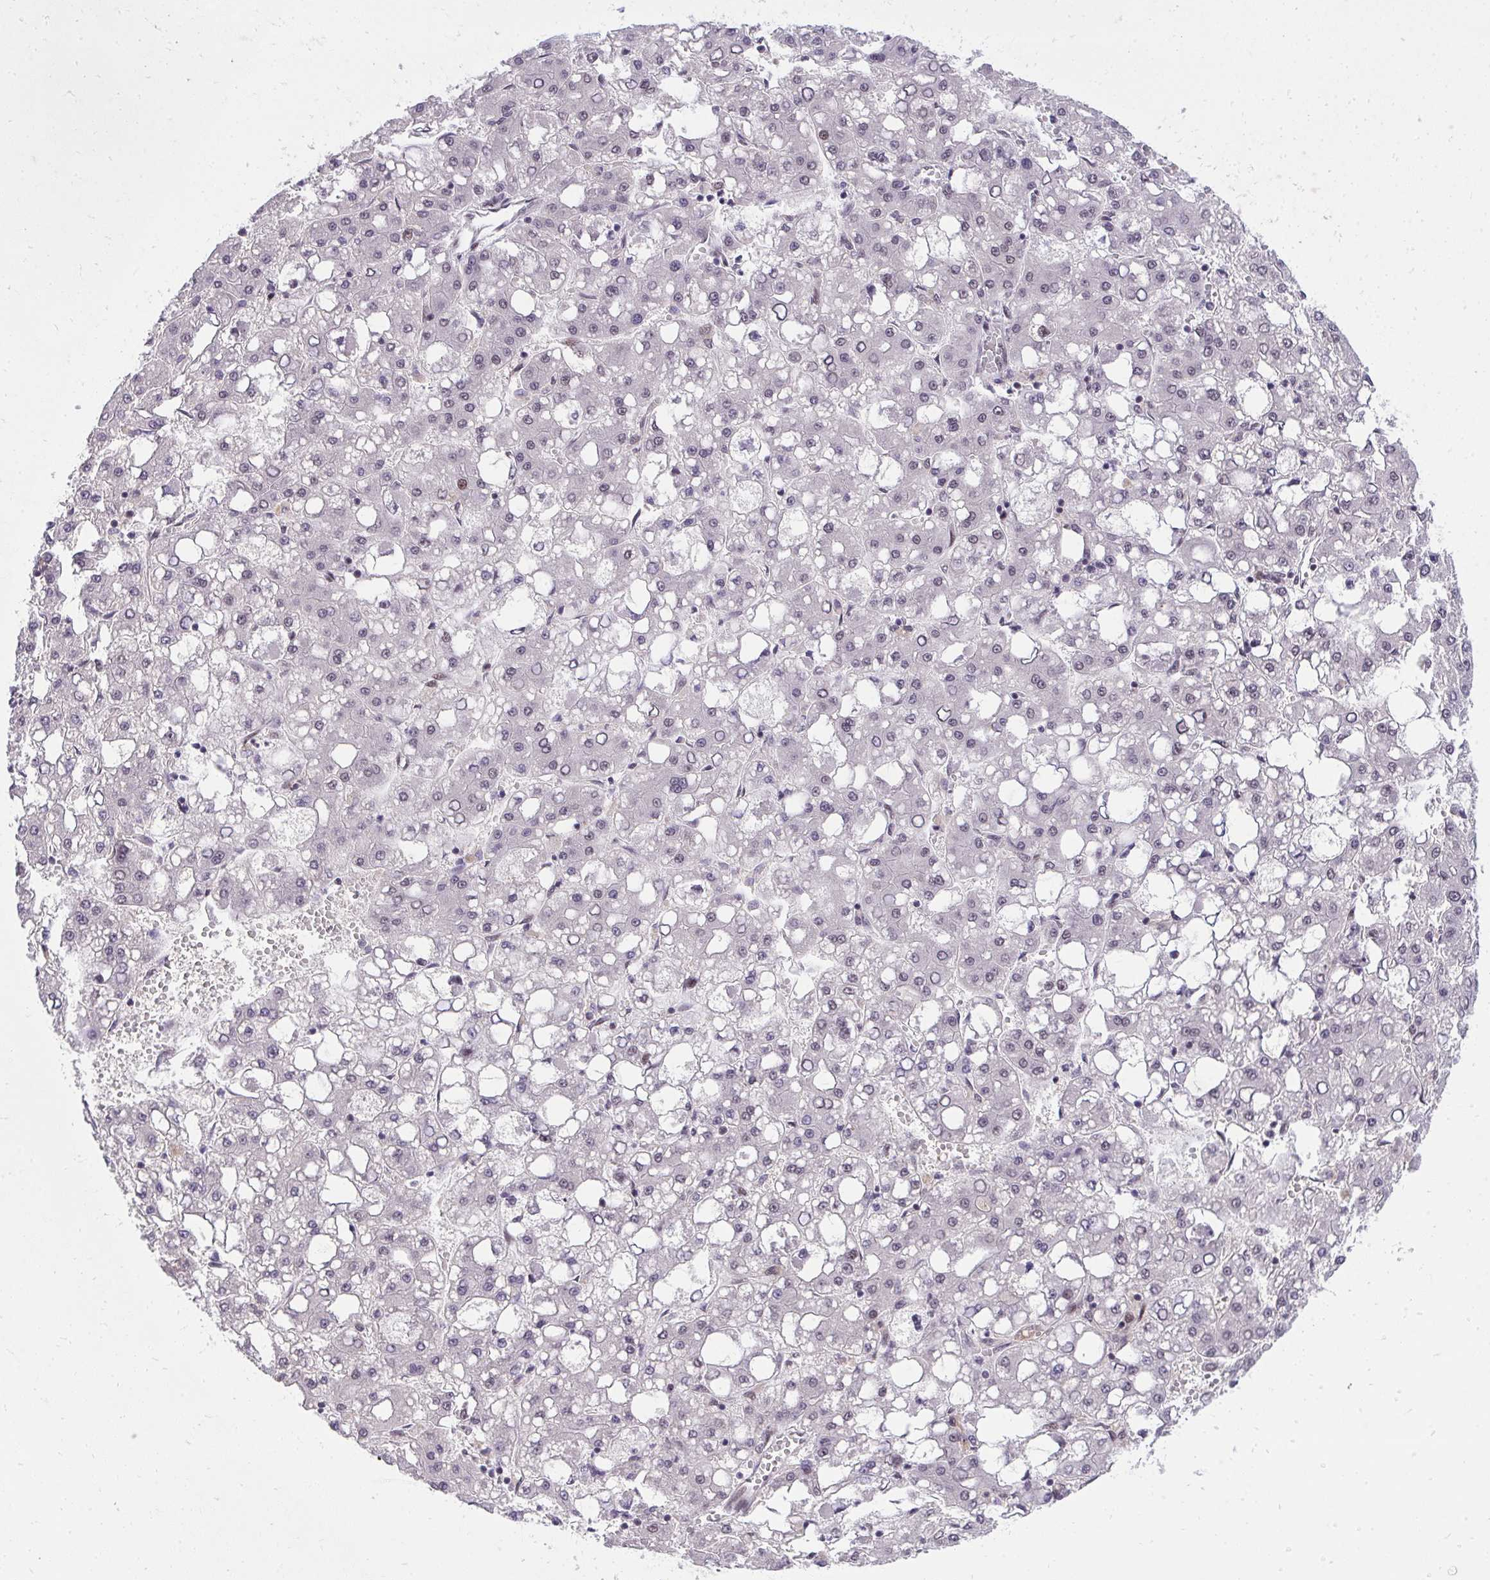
{"staining": {"intensity": "moderate", "quantity": "<25%", "location": "nuclear"}, "tissue": "liver cancer", "cell_type": "Tumor cells", "image_type": "cancer", "snomed": [{"axis": "morphology", "description": "Carcinoma, Hepatocellular, NOS"}, {"axis": "topography", "description": "Liver"}], "caption": "Immunohistochemical staining of hepatocellular carcinoma (liver) exhibits low levels of moderate nuclear positivity in approximately <25% of tumor cells.", "gene": "SYNE4", "patient": {"sex": "male", "age": 65}}